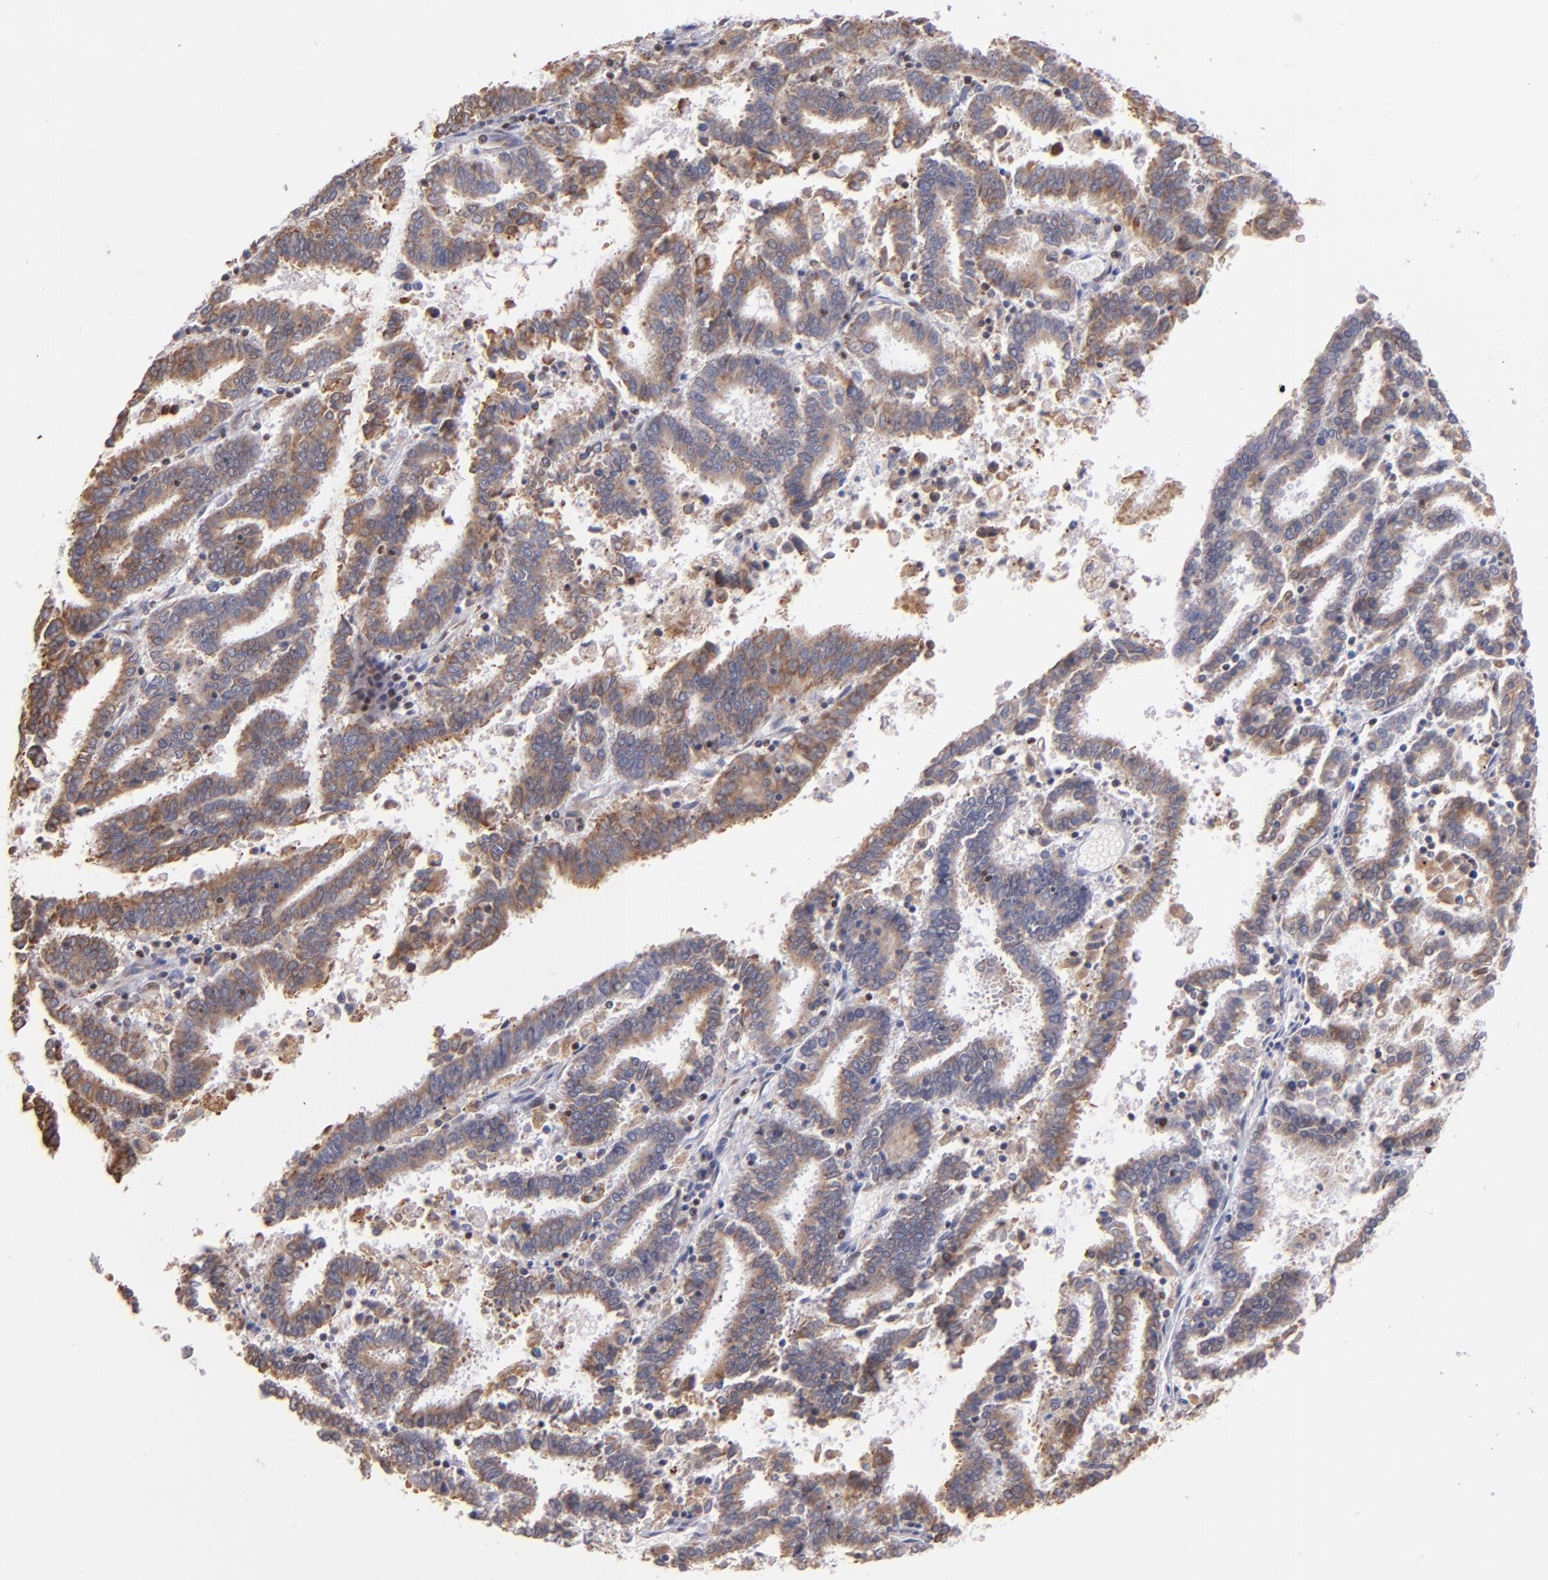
{"staining": {"intensity": "moderate", "quantity": ">75%", "location": "cytoplasmic/membranous"}, "tissue": "endometrial cancer", "cell_type": "Tumor cells", "image_type": "cancer", "snomed": [{"axis": "morphology", "description": "Adenocarcinoma, NOS"}, {"axis": "topography", "description": "Uterus"}], "caption": "A medium amount of moderate cytoplasmic/membranous staining is appreciated in approximately >75% of tumor cells in endometrial adenocarcinoma tissue.", "gene": "SRF", "patient": {"sex": "female", "age": 83}}